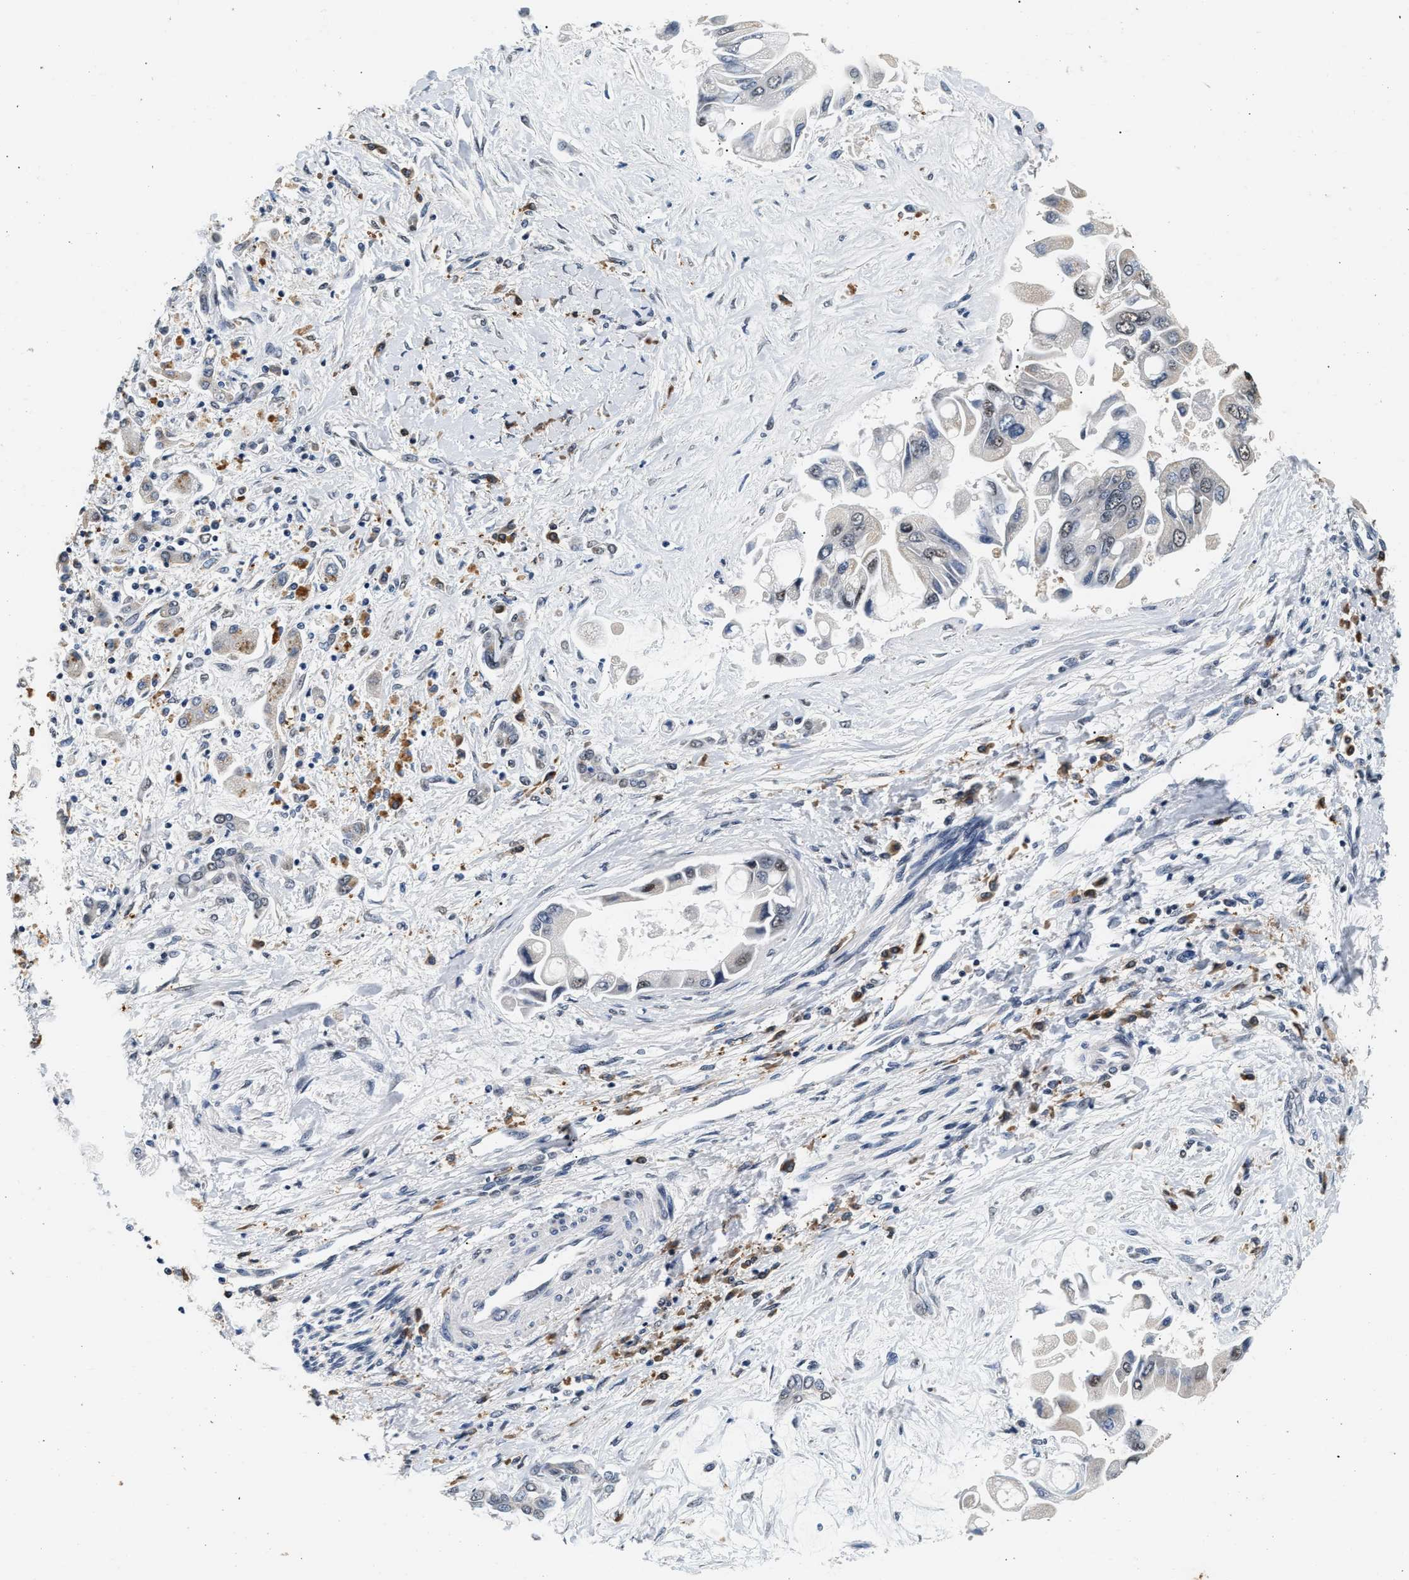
{"staining": {"intensity": "weak", "quantity": "<25%", "location": "nuclear"}, "tissue": "liver cancer", "cell_type": "Tumor cells", "image_type": "cancer", "snomed": [{"axis": "morphology", "description": "Cholangiocarcinoma"}, {"axis": "topography", "description": "Liver"}], "caption": "A photomicrograph of human liver cholangiocarcinoma is negative for staining in tumor cells. The staining is performed using DAB (3,3'-diaminobenzidine) brown chromogen with nuclei counter-stained in using hematoxylin.", "gene": "THOC1", "patient": {"sex": "male", "age": 50}}